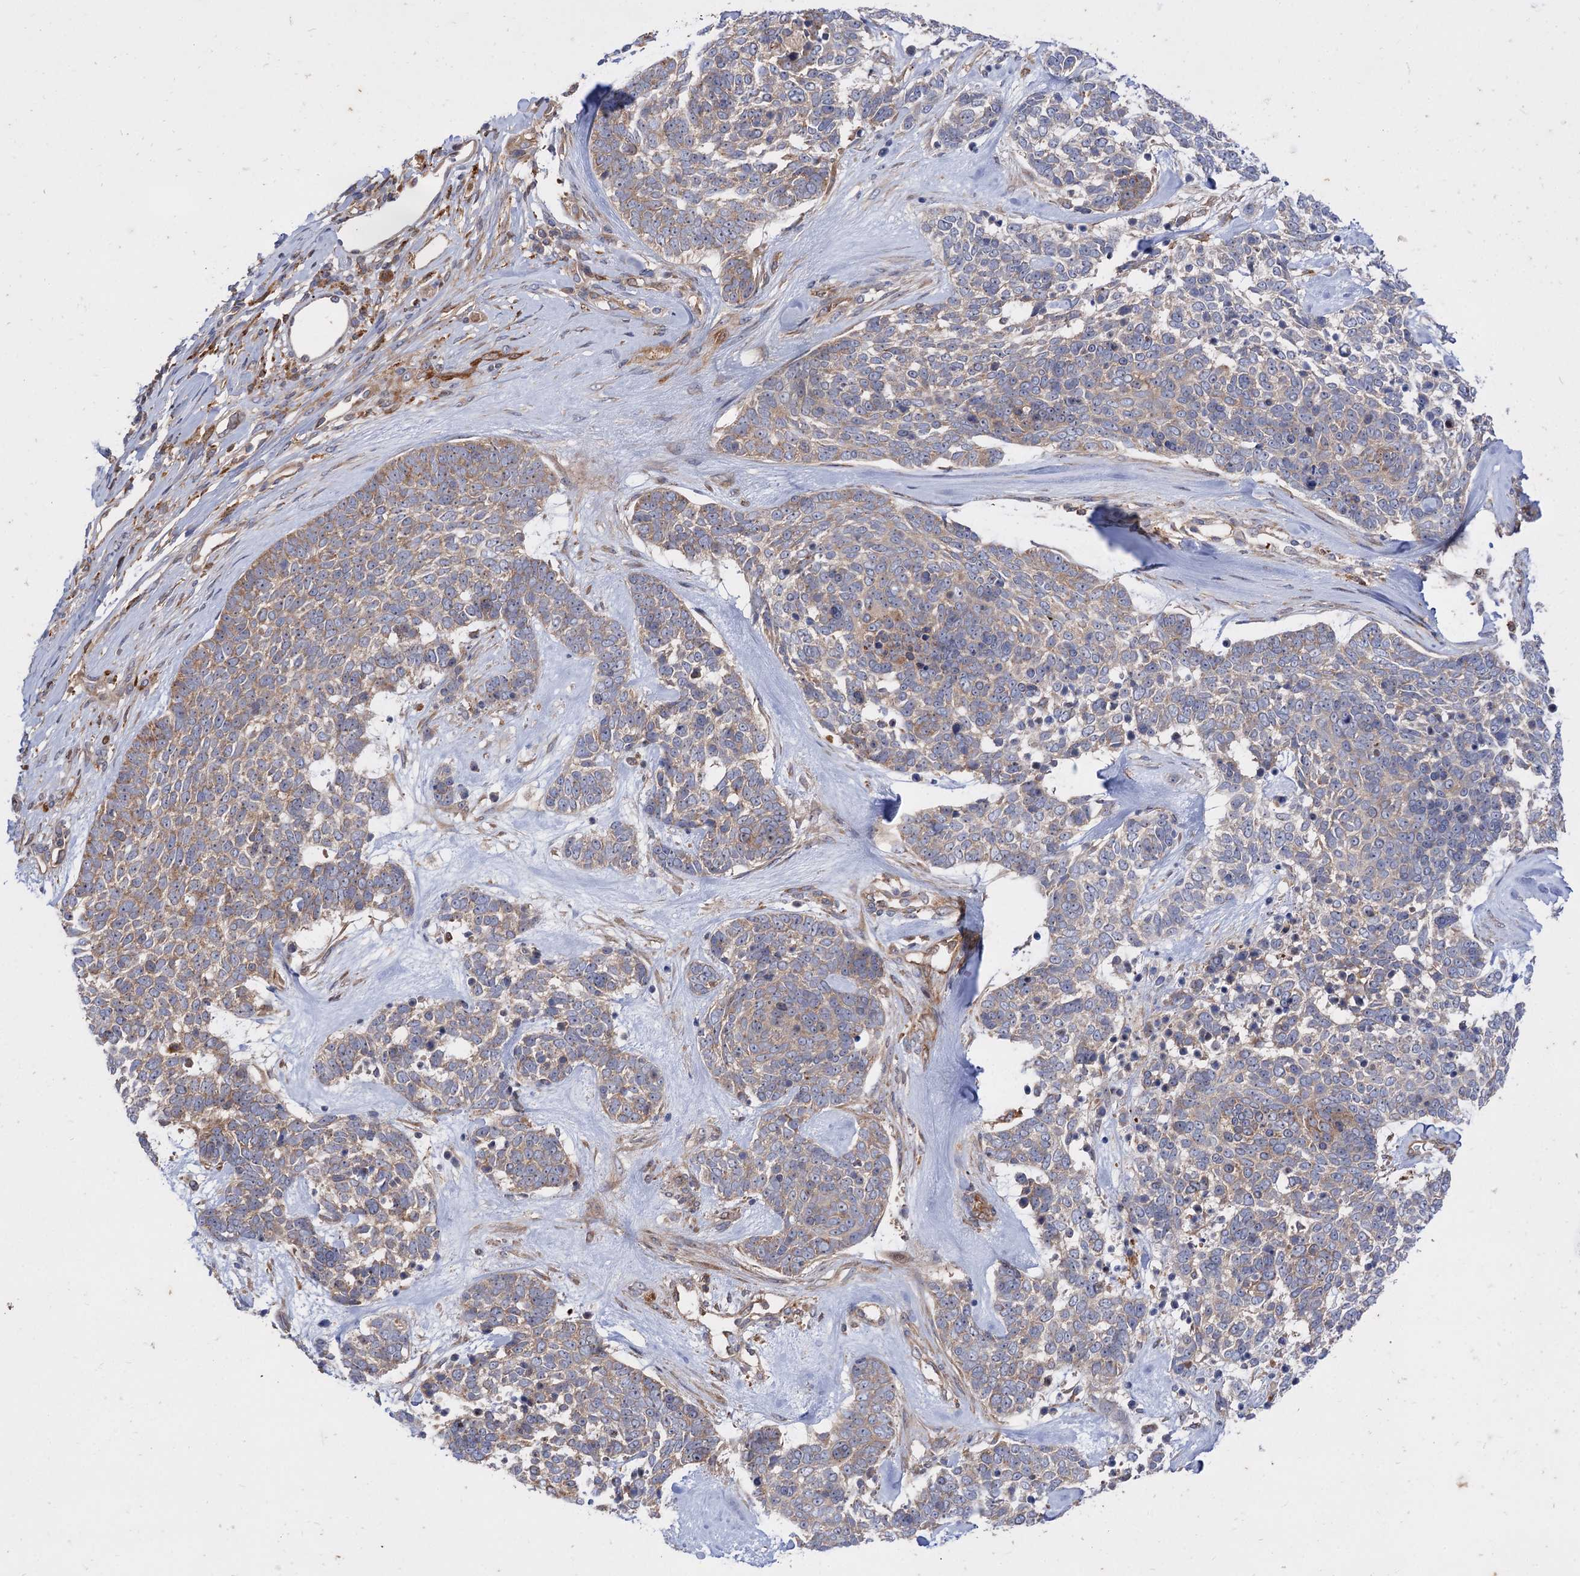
{"staining": {"intensity": "weak", "quantity": "25%-75%", "location": "cytoplasmic/membranous"}, "tissue": "skin cancer", "cell_type": "Tumor cells", "image_type": "cancer", "snomed": [{"axis": "morphology", "description": "Basal cell carcinoma"}, {"axis": "topography", "description": "Skin"}], "caption": "Skin cancer stained with a protein marker shows weak staining in tumor cells.", "gene": "PATL1", "patient": {"sex": "female", "age": 81}}